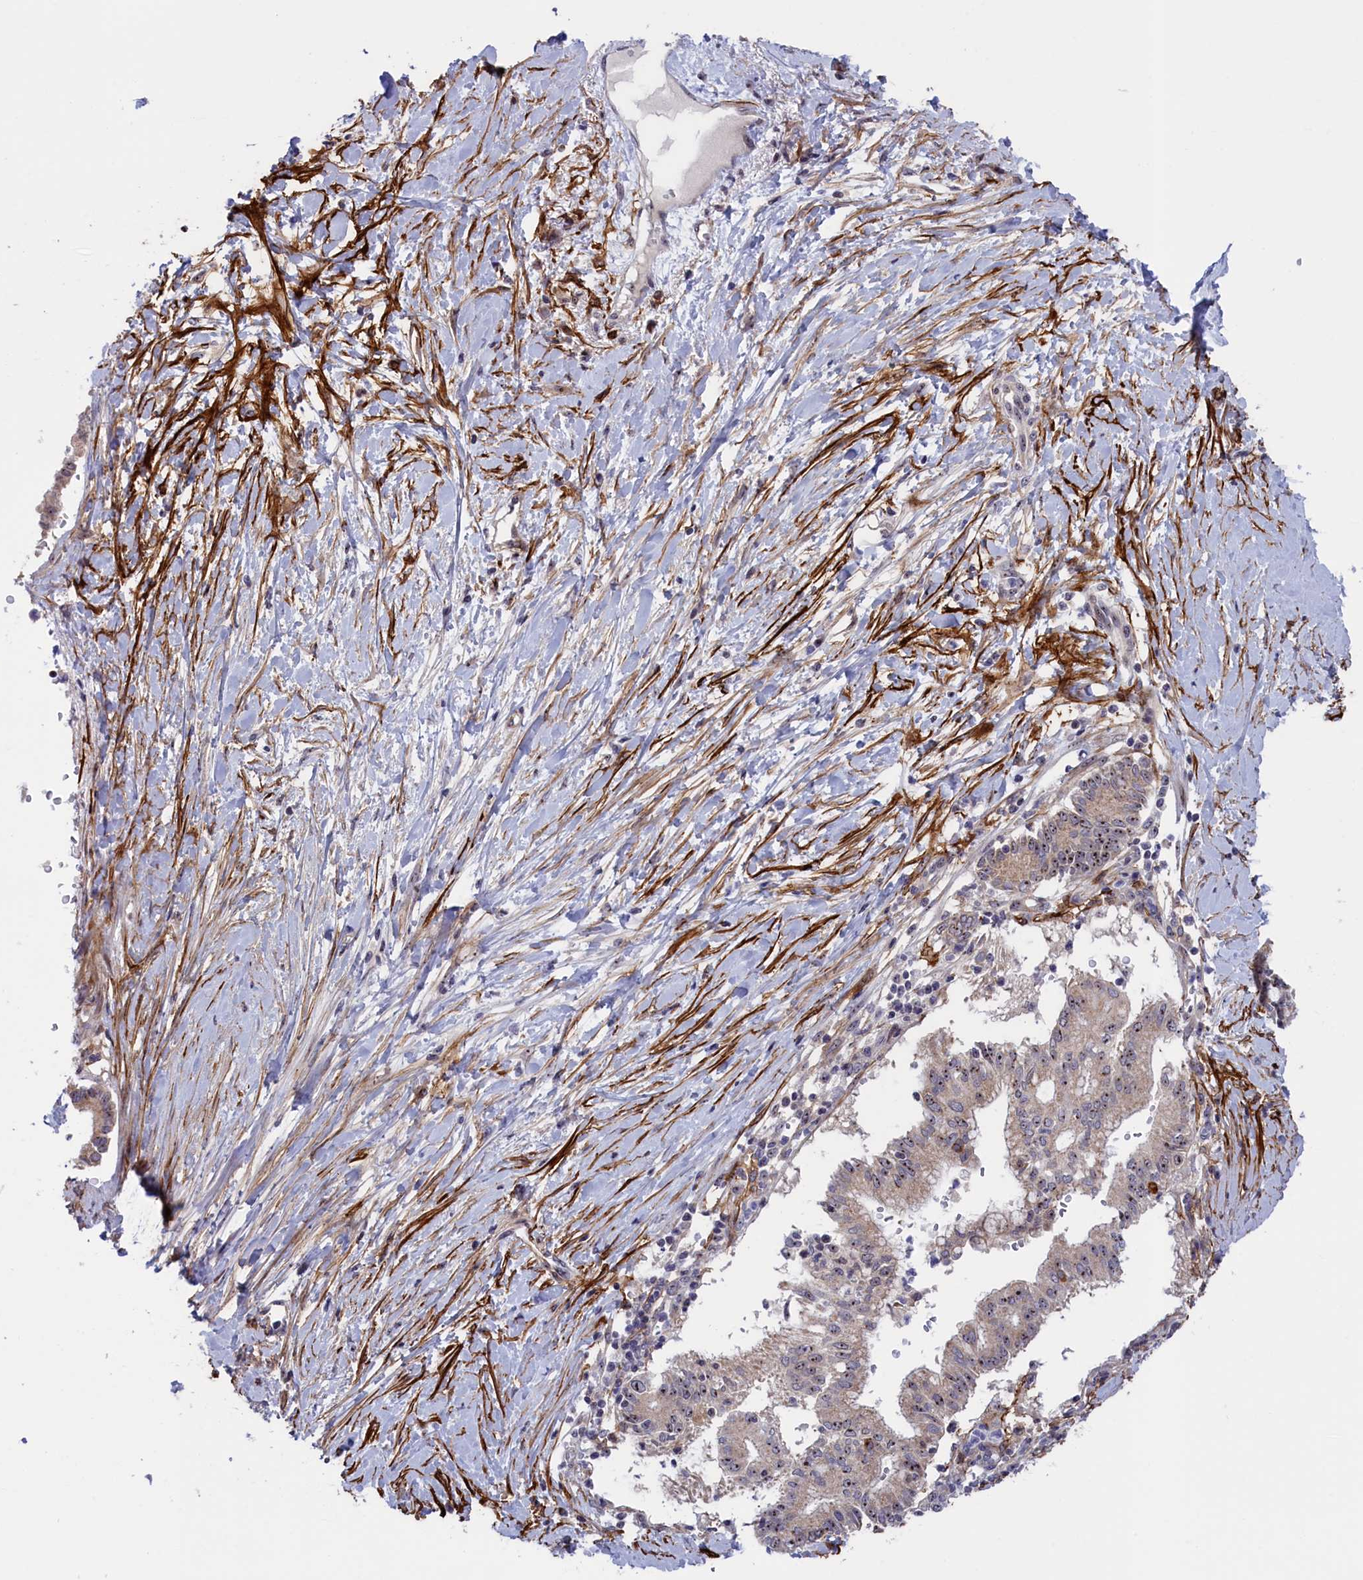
{"staining": {"intensity": "moderate", "quantity": "25%-75%", "location": "nuclear"}, "tissue": "pancreatic cancer", "cell_type": "Tumor cells", "image_type": "cancer", "snomed": [{"axis": "morphology", "description": "Adenocarcinoma, NOS"}, {"axis": "topography", "description": "Pancreas"}], "caption": "Brown immunohistochemical staining in pancreatic adenocarcinoma demonstrates moderate nuclear staining in approximately 25%-75% of tumor cells.", "gene": "PPAN", "patient": {"sex": "male", "age": 68}}